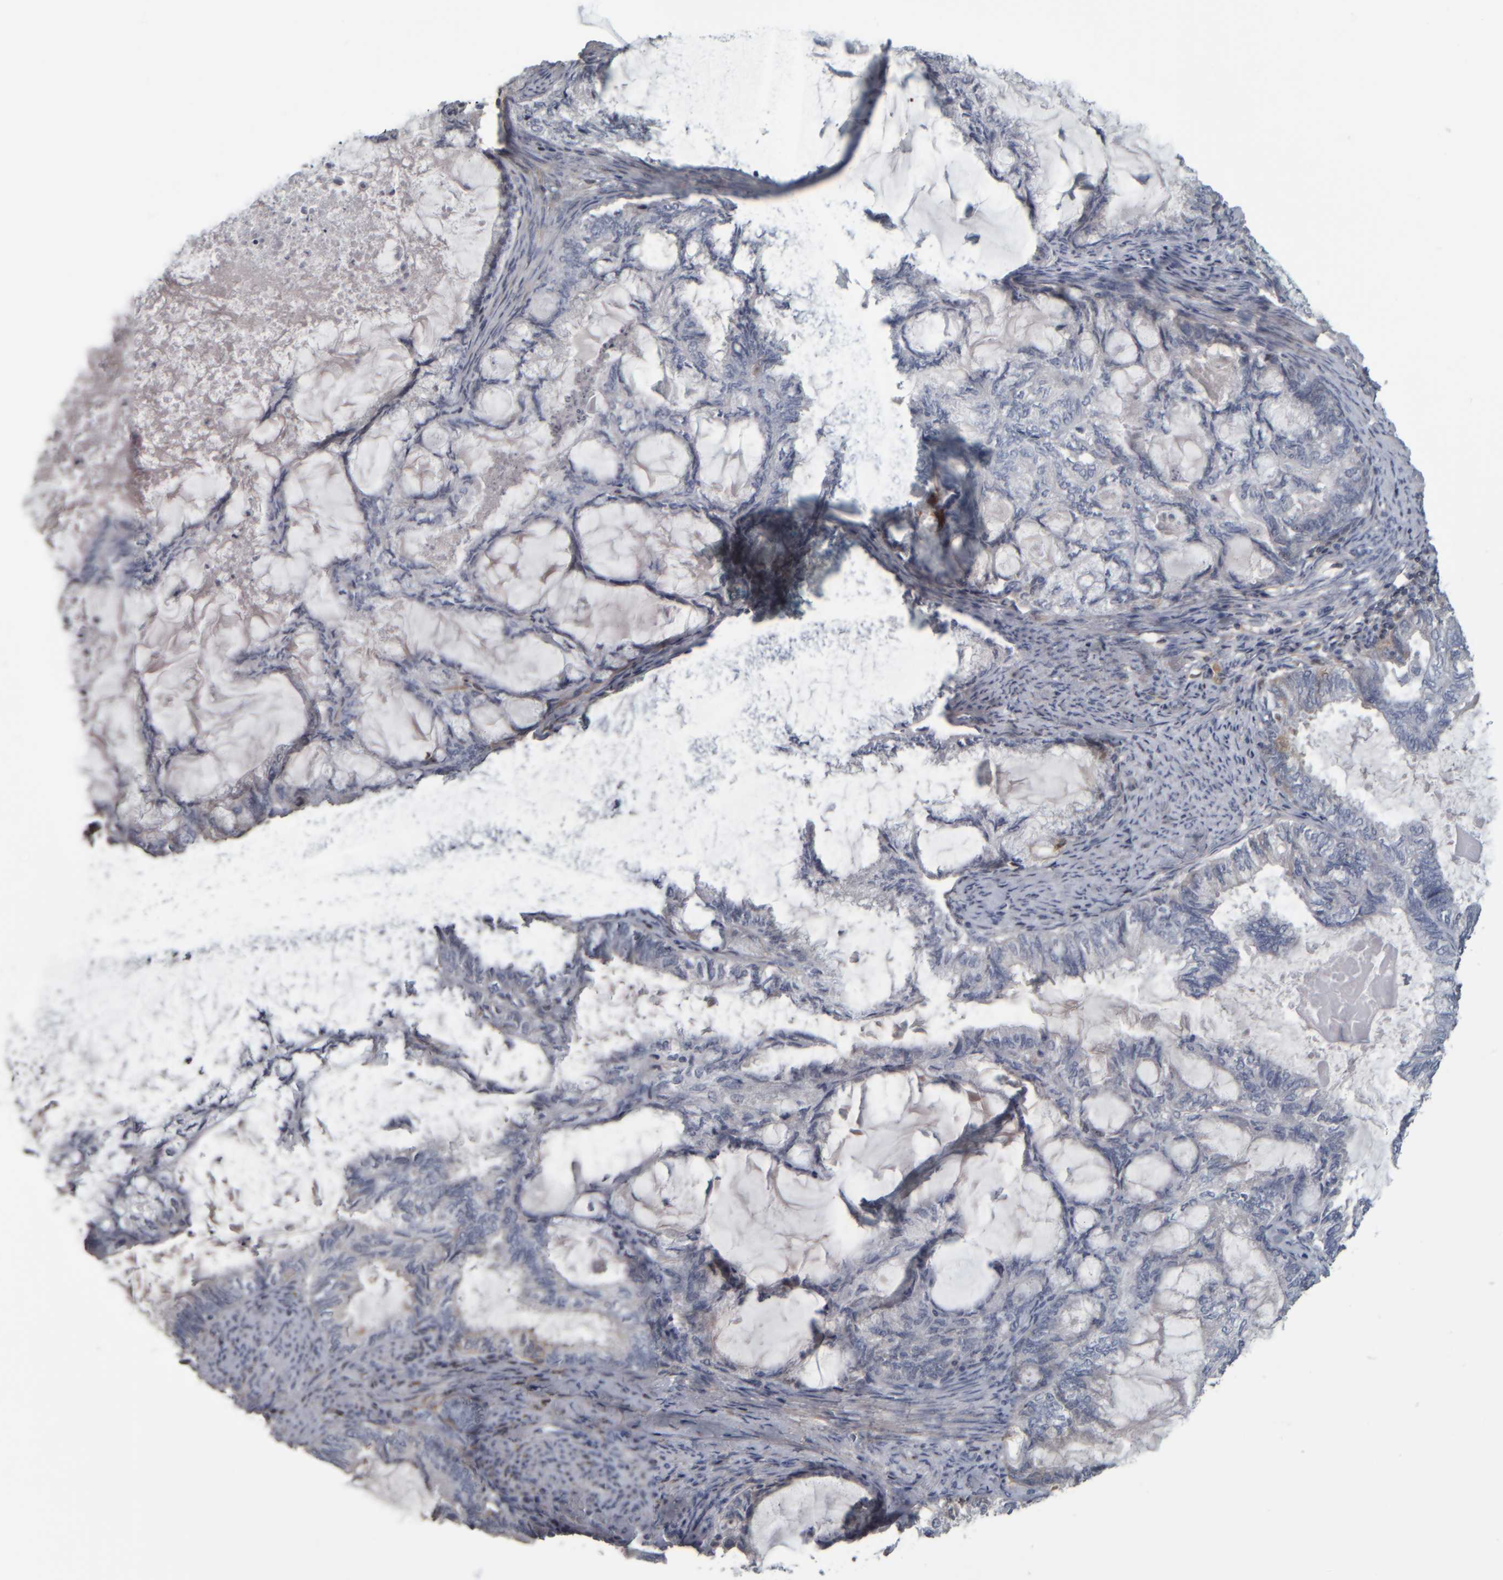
{"staining": {"intensity": "negative", "quantity": "none", "location": "none"}, "tissue": "endometrial cancer", "cell_type": "Tumor cells", "image_type": "cancer", "snomed": [{"axis": "morphology", "description": "Adenocarcinoma, NOS"}, {"axis": "topography", "description": "Endometrium"}], "caption": "This is an IHC image of endometrial cancer (adenocarcinoma). There is no staining in tumor cells.", "gene": "CAVIN4", "patient": {"sex": "female", "age": 86}}